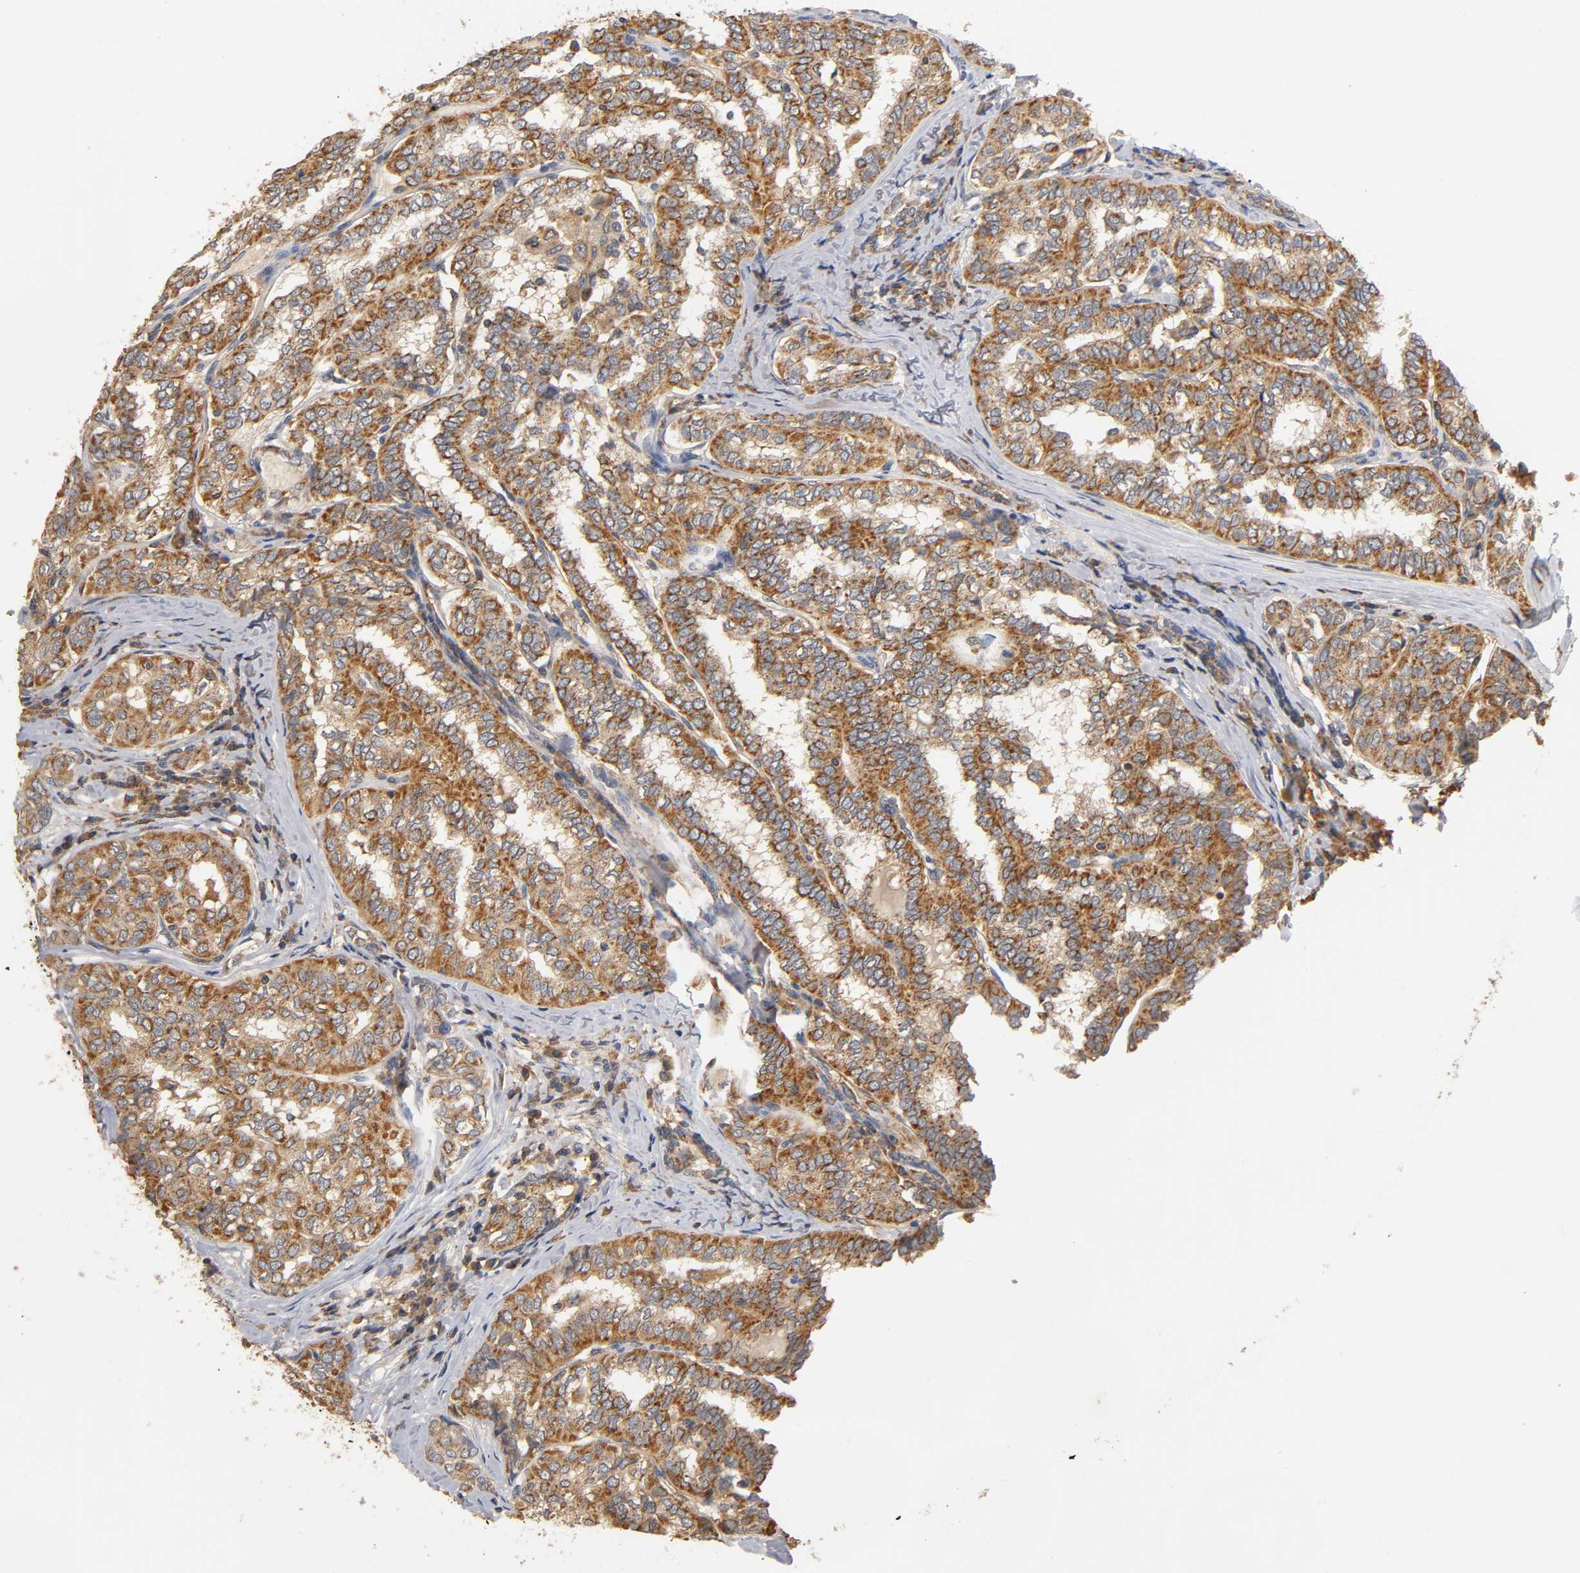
{"staining": {"intensity": "moderate", "quantity": ">75%", "location": "cytoplasmic/membranous"}, "tissue": "thyroid cancer", "cell_type": "Tumor cells", "image_type": "cancer", "snomed": [{"axis": "morphology", "description": "Papillary adenocarcinoma, NOS"}, {"axis": "topography", "description": "Thyroid gland"}], "caption": "Approximately >75% of tumor cells in thyroid papillary adenocarcinoma exhibit moderate cytoplasmic/membranous protein expression as visualized by brown immunohistochemical staining.", "gene": "SCAP", "patient": {"sex": "female", "age": 30}}